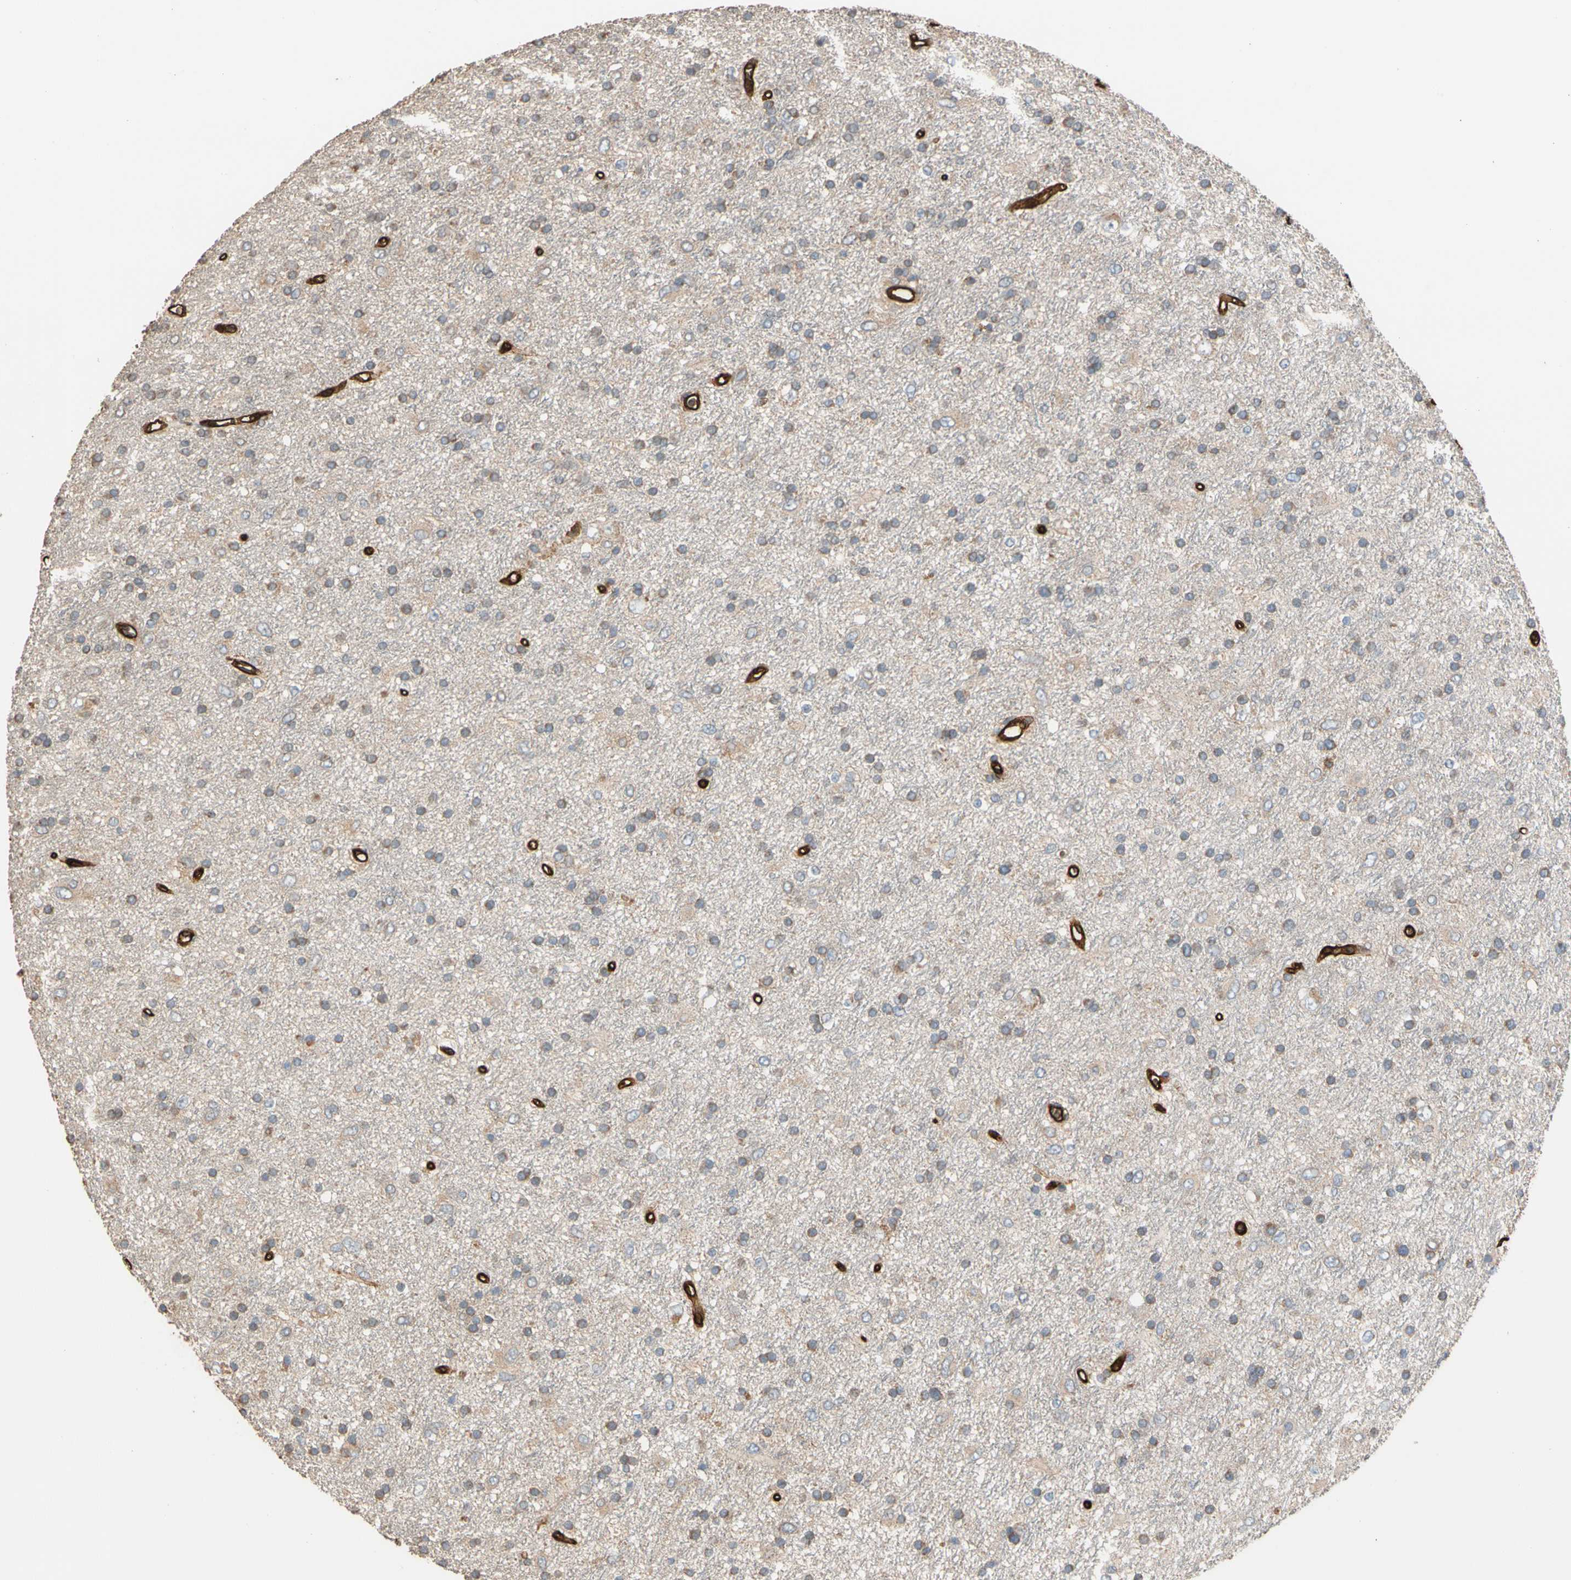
{"staining": {"intensity": "weak", "quantity": "25%-75%", "location": "cytoplasmic/membranous"}, "tissue": "glioma", "cell_type": "Tumor cells", "image_type": "cancer", "snomed": [{"axis": "morphology", "description": "Glioma, malignant, Low grade"}, {"axis": "topography", "description": "Brain"}], "caption": "Protein expression analysis of human low-grade glioma (malignant) reveals weak cytoplasmic/membranous staining in approximately 25%-75% of tumor cells. (DAB (3,3'-diaminobenzidine) IHC with brightfield microscopy, high magnification).", "gene": "RIOK2", "patient": {"sex": "male", "age": 77}}